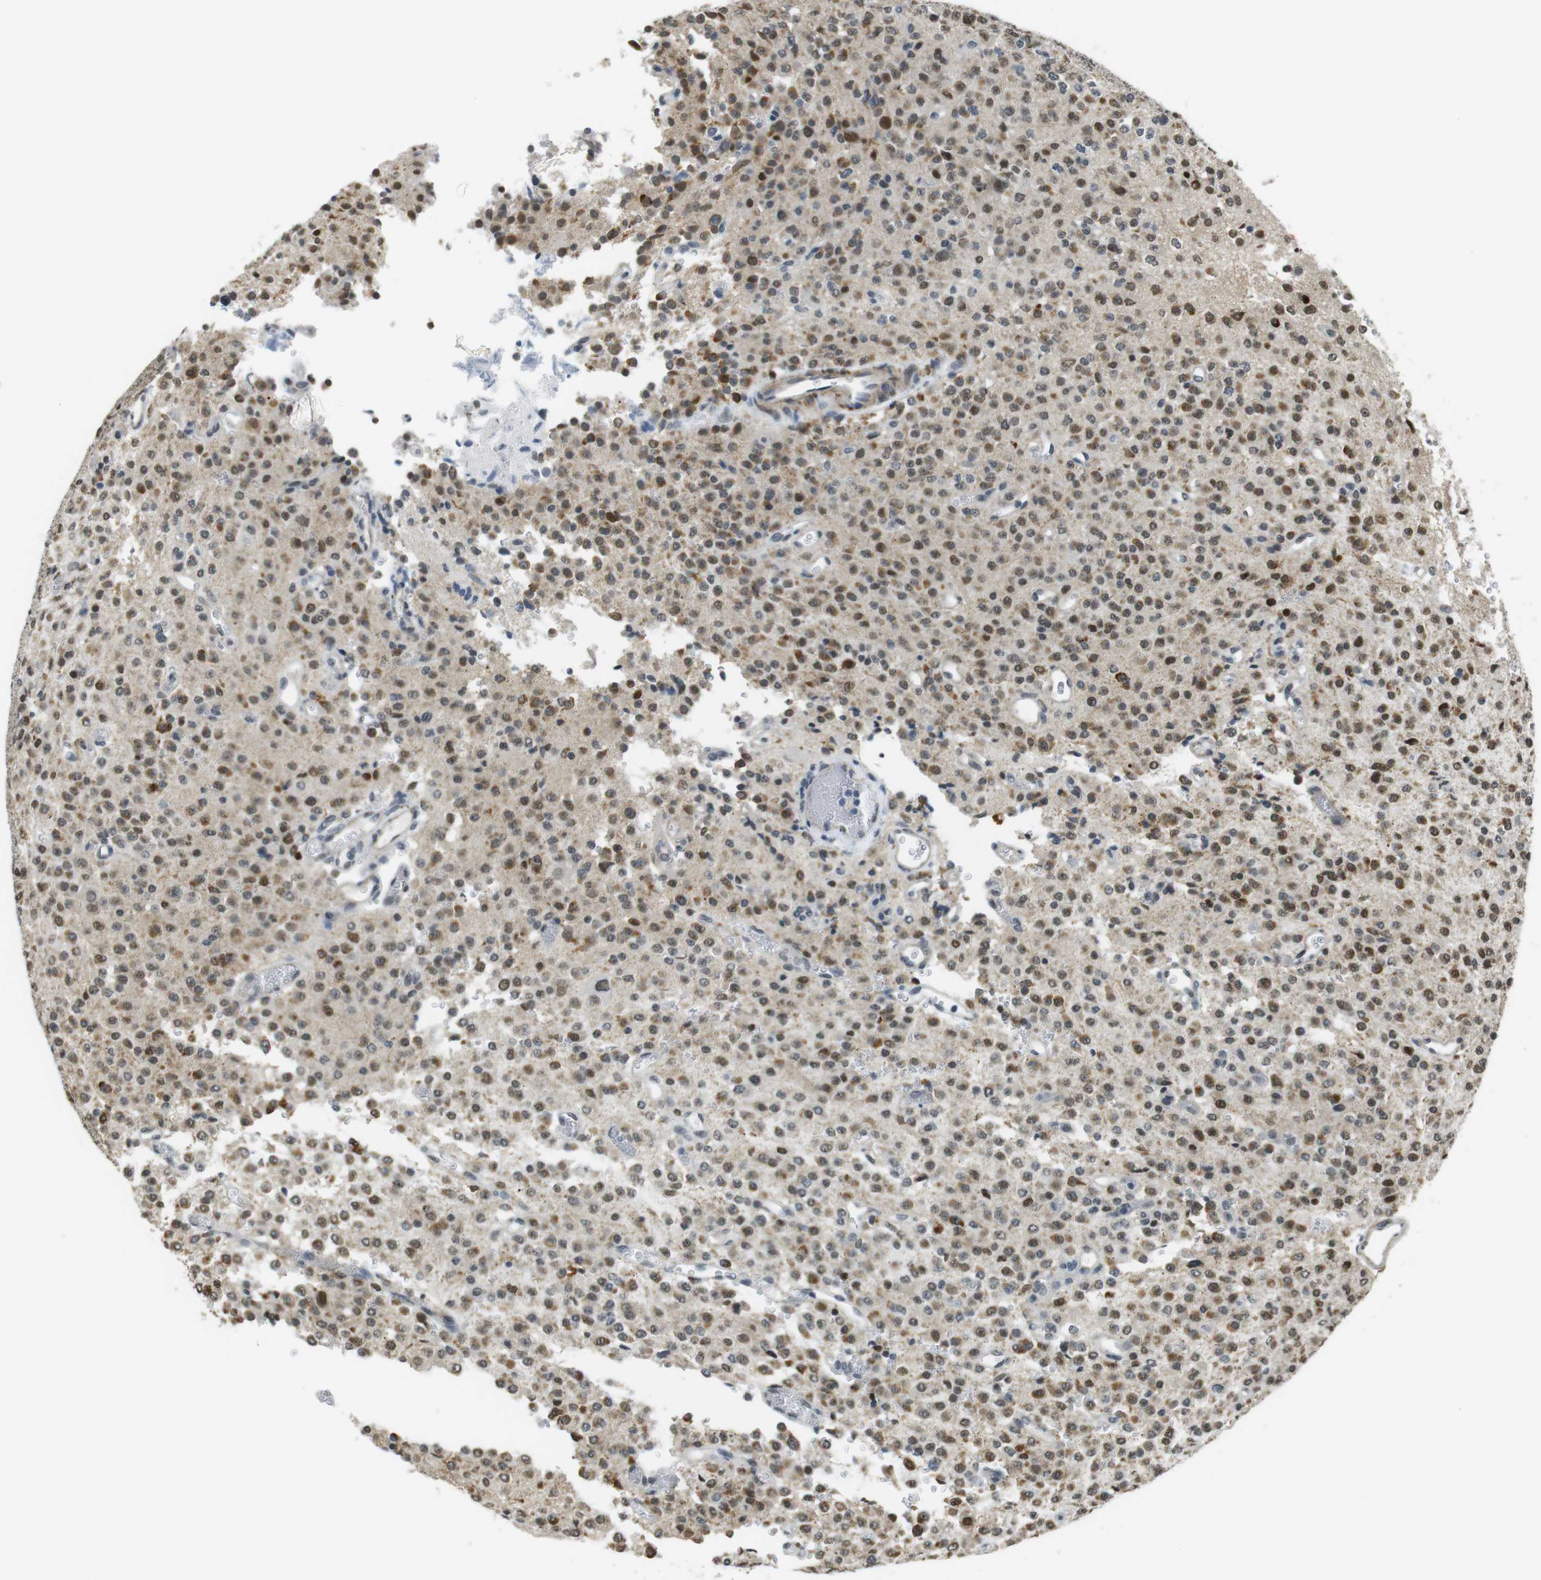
{"staining": {"intensity": "moderate", "quantity": ">75%", "location": "cytoplasmic/membranous,nuclear"}, "tissue": "glioma", "cell_type": "Tumor cells", "image_type": "cancer", "snomed": [{"axis": "morphology", "description": "Glioma, malignant, Low grade"}, {"axis": "topography", "description": "Brain"}], "caption": "Malignant low-grade glioma stained for a protein (brown) reveals moderate cytoplasmic/membranous and nuclear positive positivity in about >75% of tumor cells.", "gene": "USP7", "patient": {"sex": "male", "age": 38}}